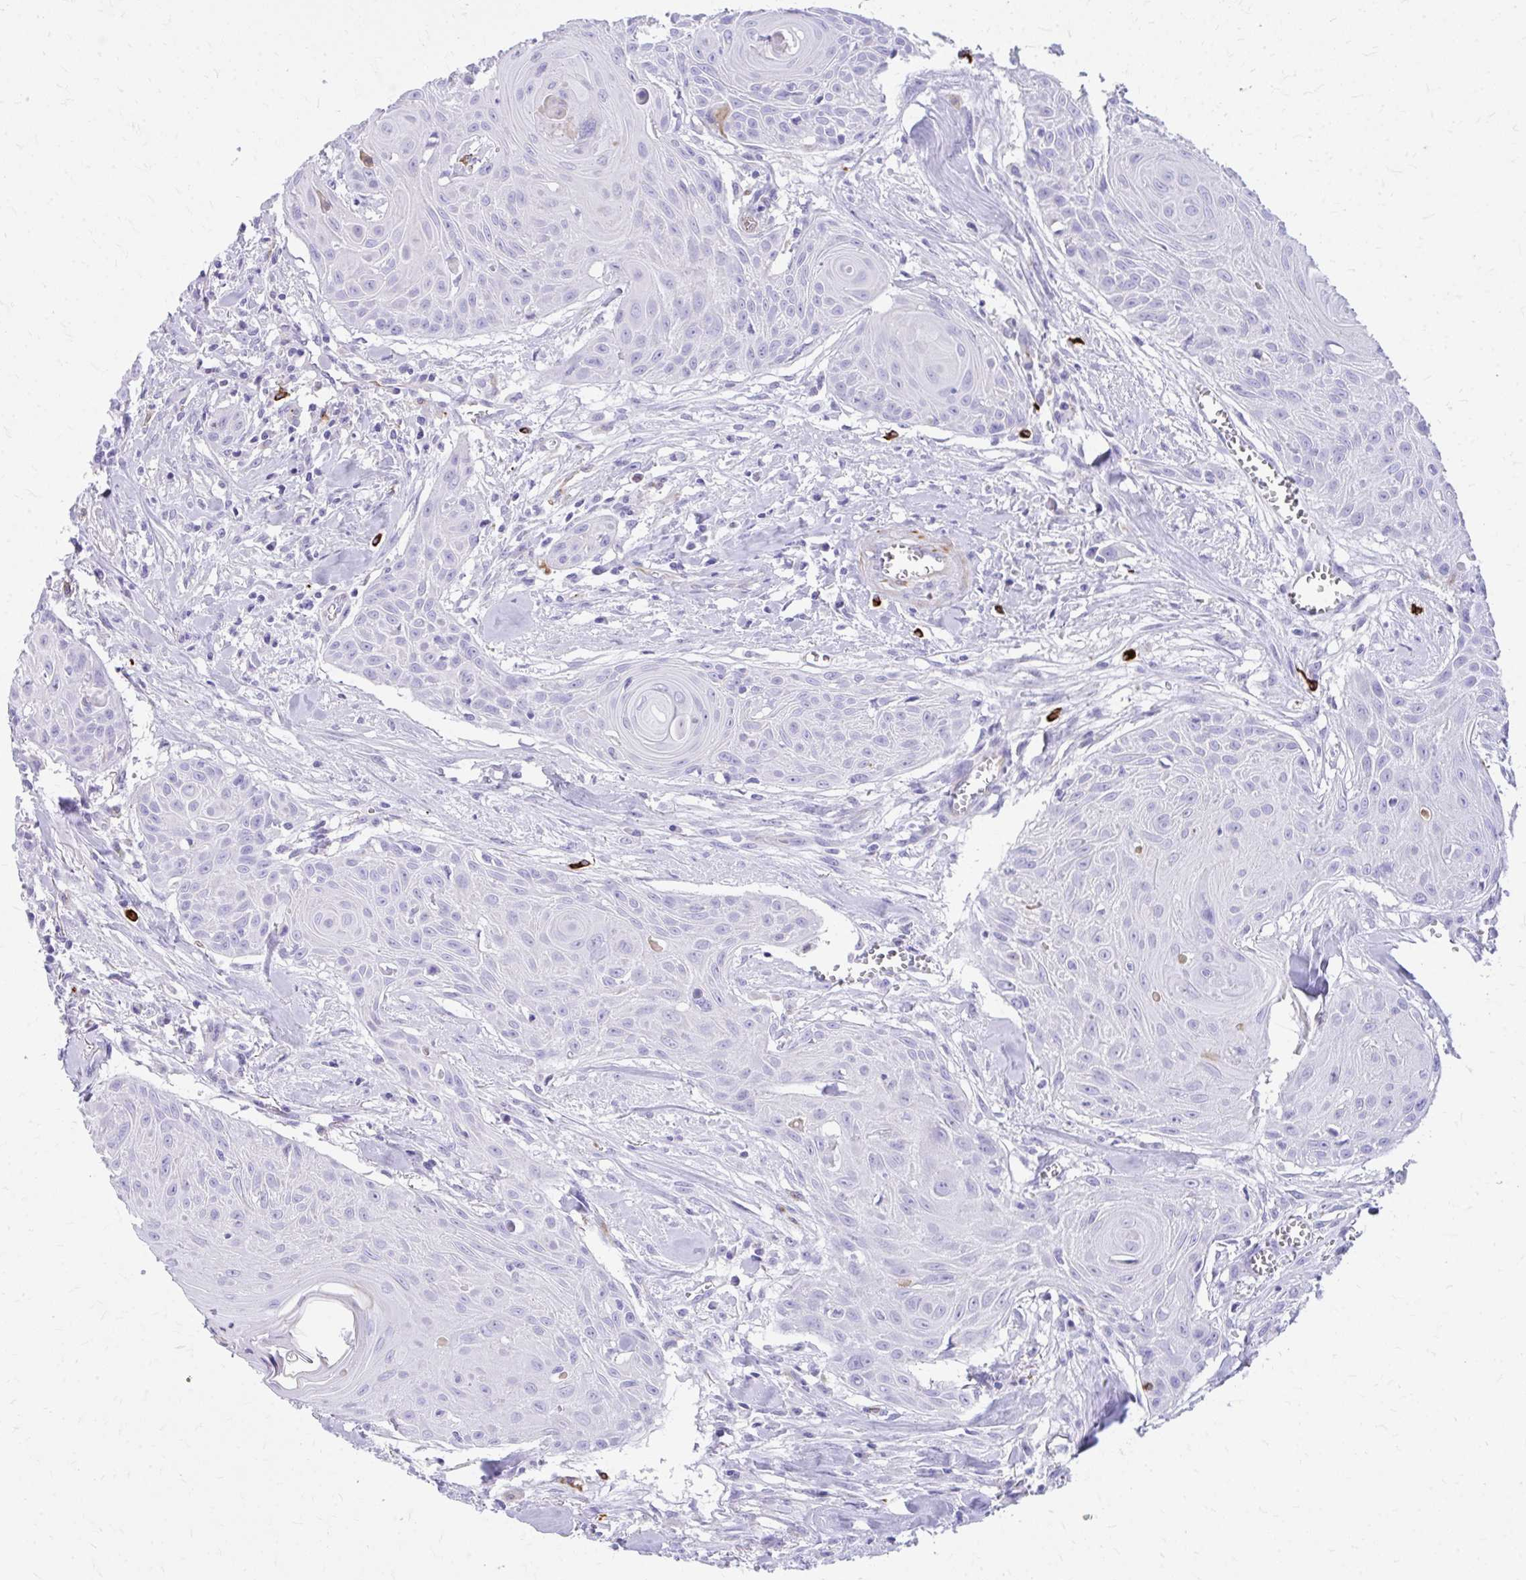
{"staining": {"intensity": "negative", "quantity": "none", "location": "none"}, "tissue": "head and neck cancer", "cell_type": "Tumor cells", "image_type": "cancer", "snomed": [{"axis": "morphology", "description": "Squamous cell carcinoma, NOS"}, {"axis": "topography", "description": "Lymph node"}, {"axis": "topography", "description": "Salivary gland"}, {"axis": "topography", "description": "Head-Neck"}], "caption": "A photomicrograph of human head and neck squamous cell carcinoma is negative for staining in tumor cells.", "gene": "ZNF699", "patient": {"sex": "female", "age": 74}}